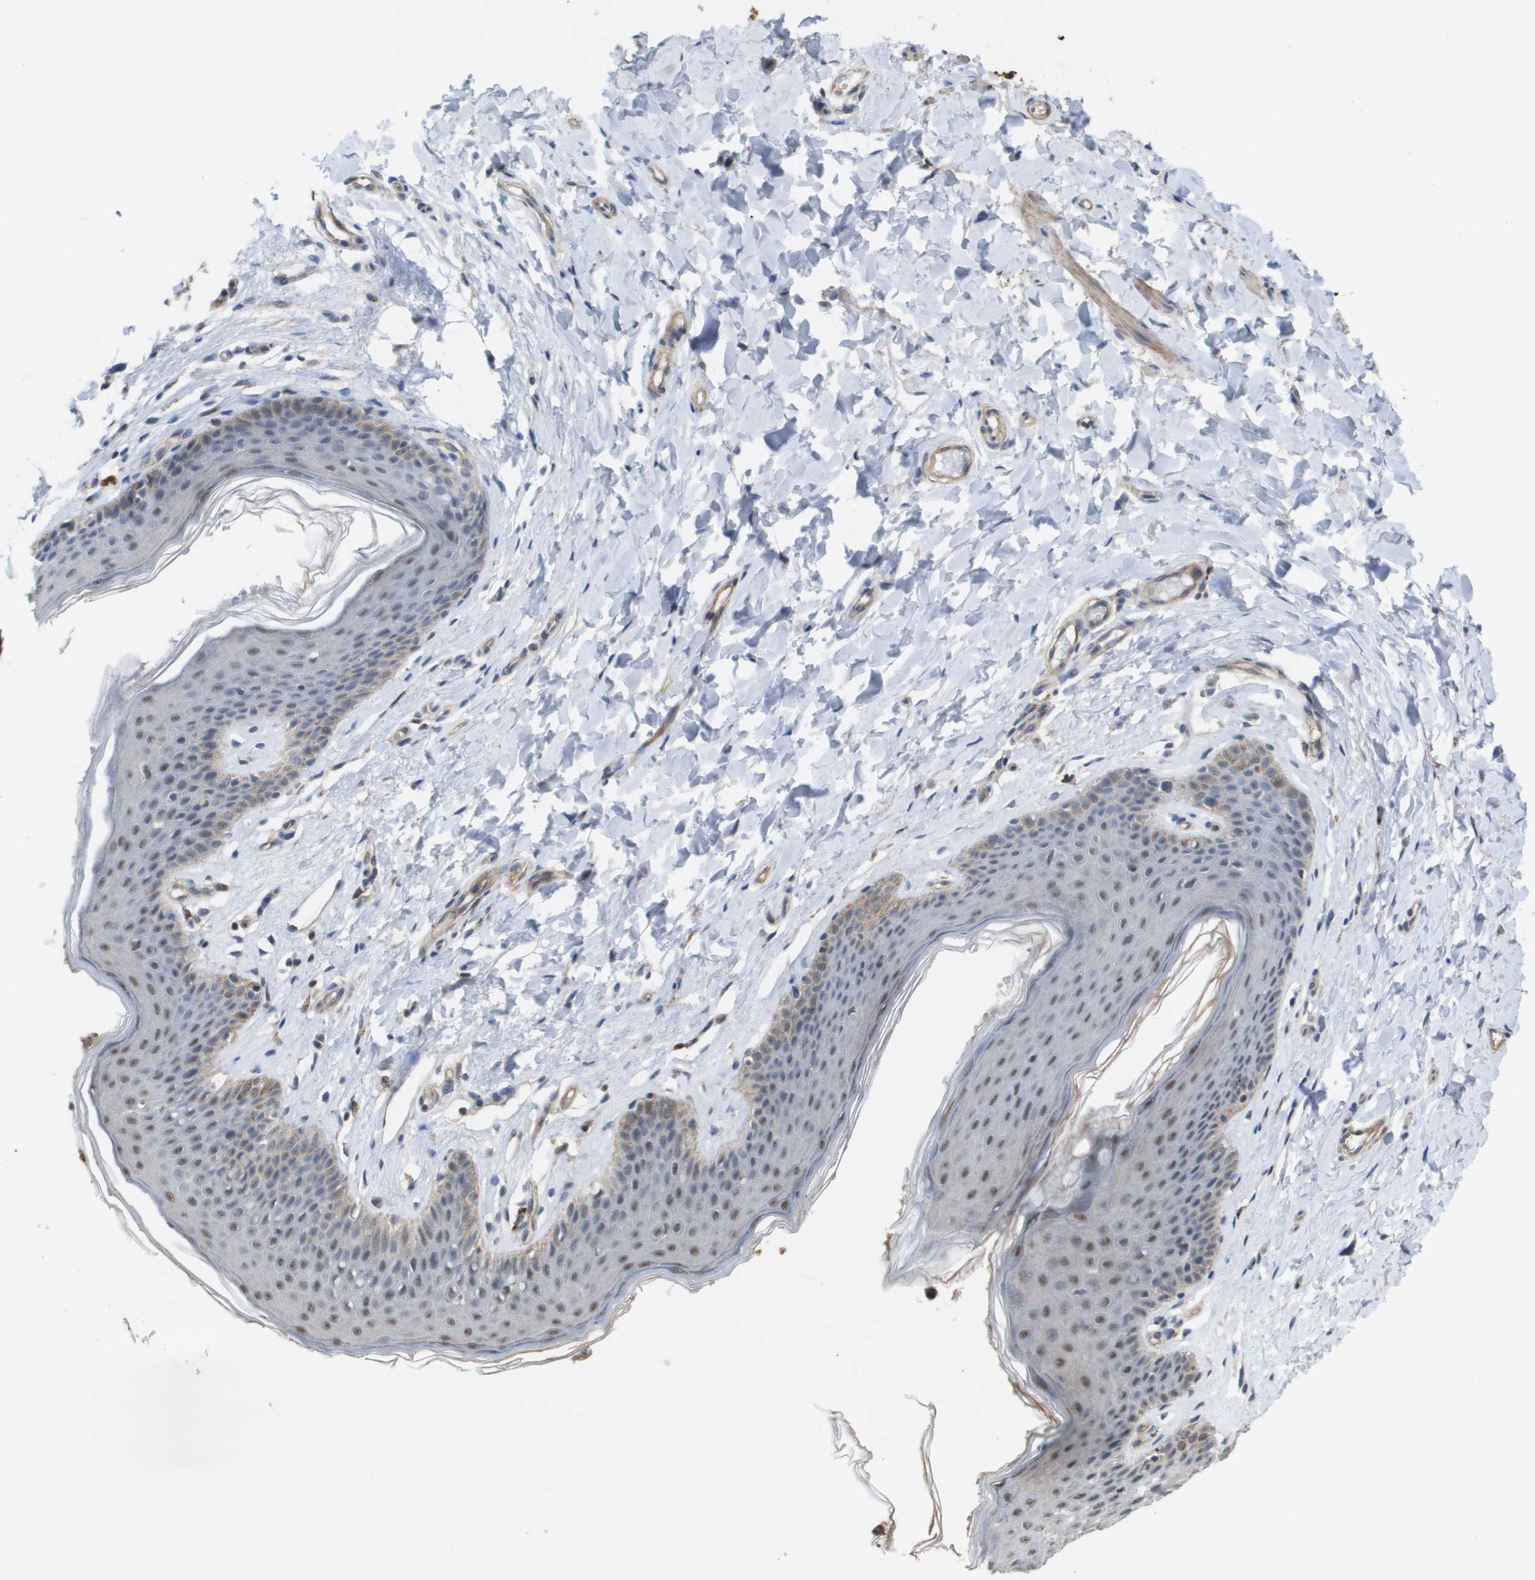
{"staining": {"intensity": "weak", "quantity": "25%-75%", "location": "nuclear"}, "tissue": "skin", "cell_type": "Epidermal cells", "image_type": "normal", "snomed": [{"axis": "morphology", "description": "Normal tissue, NOS"}, {"axis": "topography", "description": "Vulva"}], "caption": "Skin stained with DAB immunohistochemistry (IHC) shows low levels of weak nuclear expression in about 25%-75% of epidermal cells. (brown staining indicates protein expression, while blue staining denotes nuclei).", "gene": "RNF112", "patient": {"sex": "female", "age": 66}}